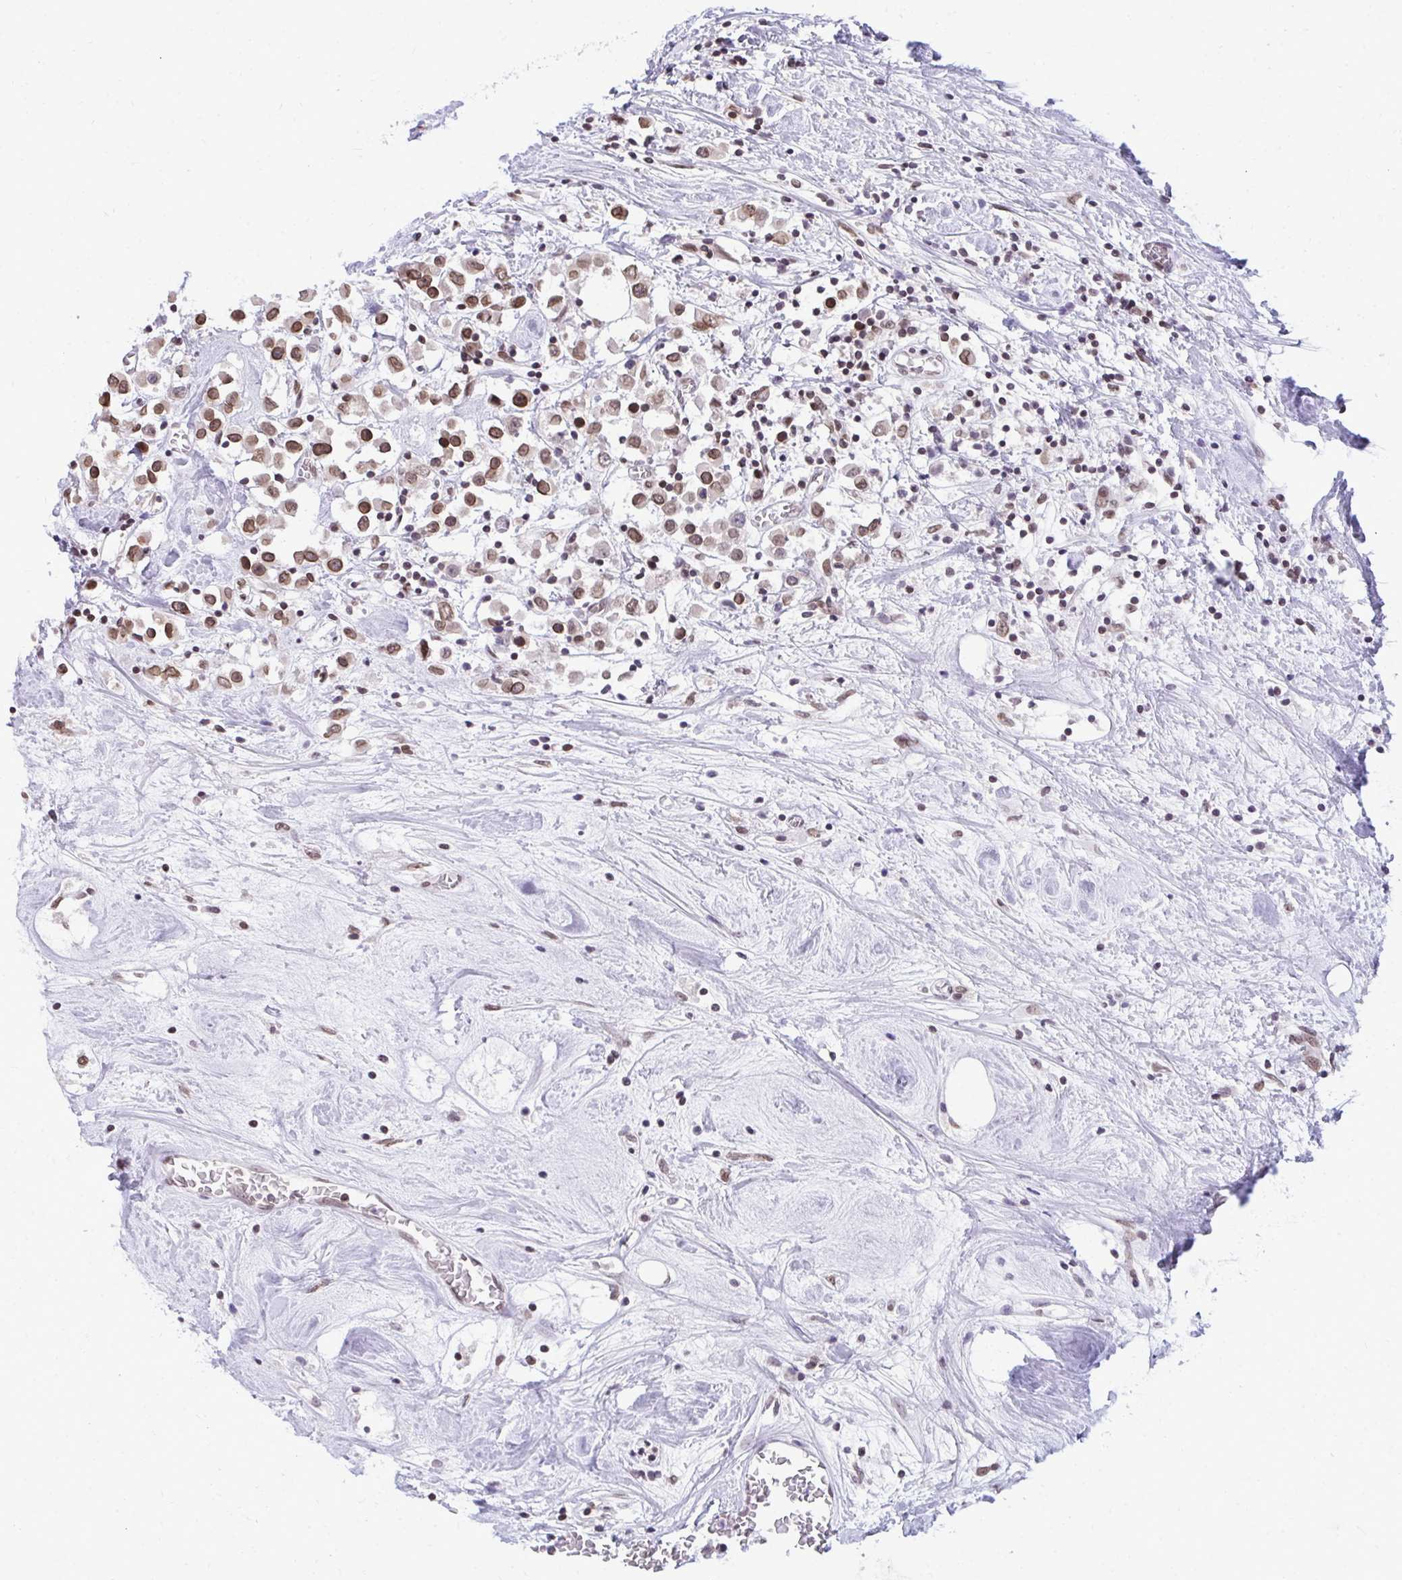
{"staining": {"intensity": "moderate", "quantity": ">75%", "location": "nuclear"}, "tissue": "breast cancer", "cell_type": "Tumor cells", "image_type": "cancer", "snomed": [{"axis": "morphology", "description": "Duct carcinoma"}, {"axis": "topography", "description": "Breast"}], "caption": "Immunohistochemical staining of breast cancer demonstrates moderate nuclear protein expression in about >75% of tumor cells.", "gene": "JPT1", "patient": {"sex": "female", "age": 61}}